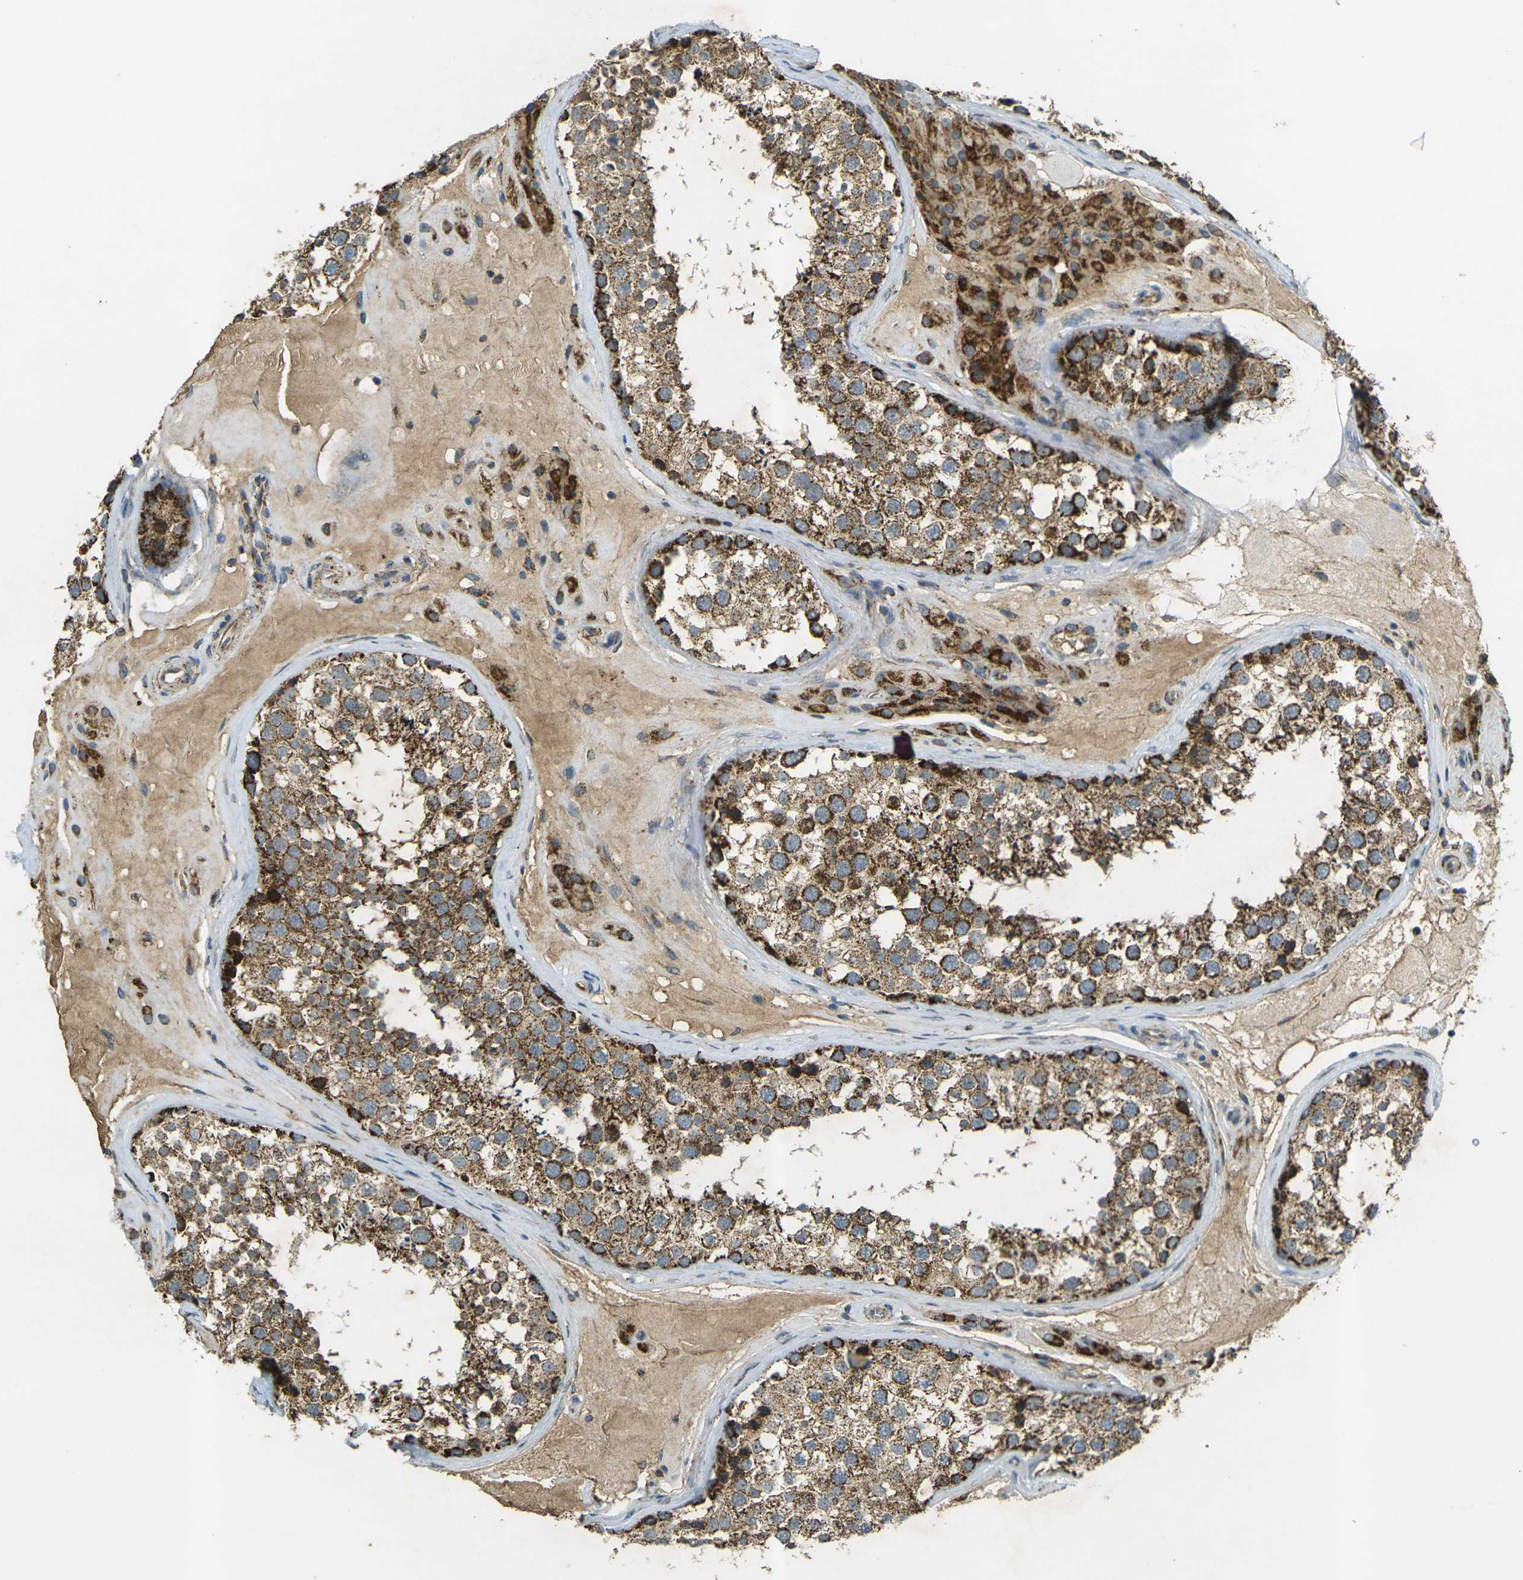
{"staining": {"intensity": "moderate", "quantity": ">75%", "location": "cytoplasmic/membranous"}, "tissue": "testis", "cell_type": "Cells in seminiferous ducts", "image_type": "normal", "snomed": [{"axis": "morphology", "description": "Normal tissue, NOS"}, {"axis": "topography", "description": "Testis"}], "caption": "Immunohistochemical staining of benign testis reveals moderate cytoplasmic/membranous protein expression in about >75% of cells in seminiferous ducts. (brown staining indicates protein expression, while blue staining denotes nuclei).", "gene": "IGF1R", "patient": {"sex": "male", "age": 46}}